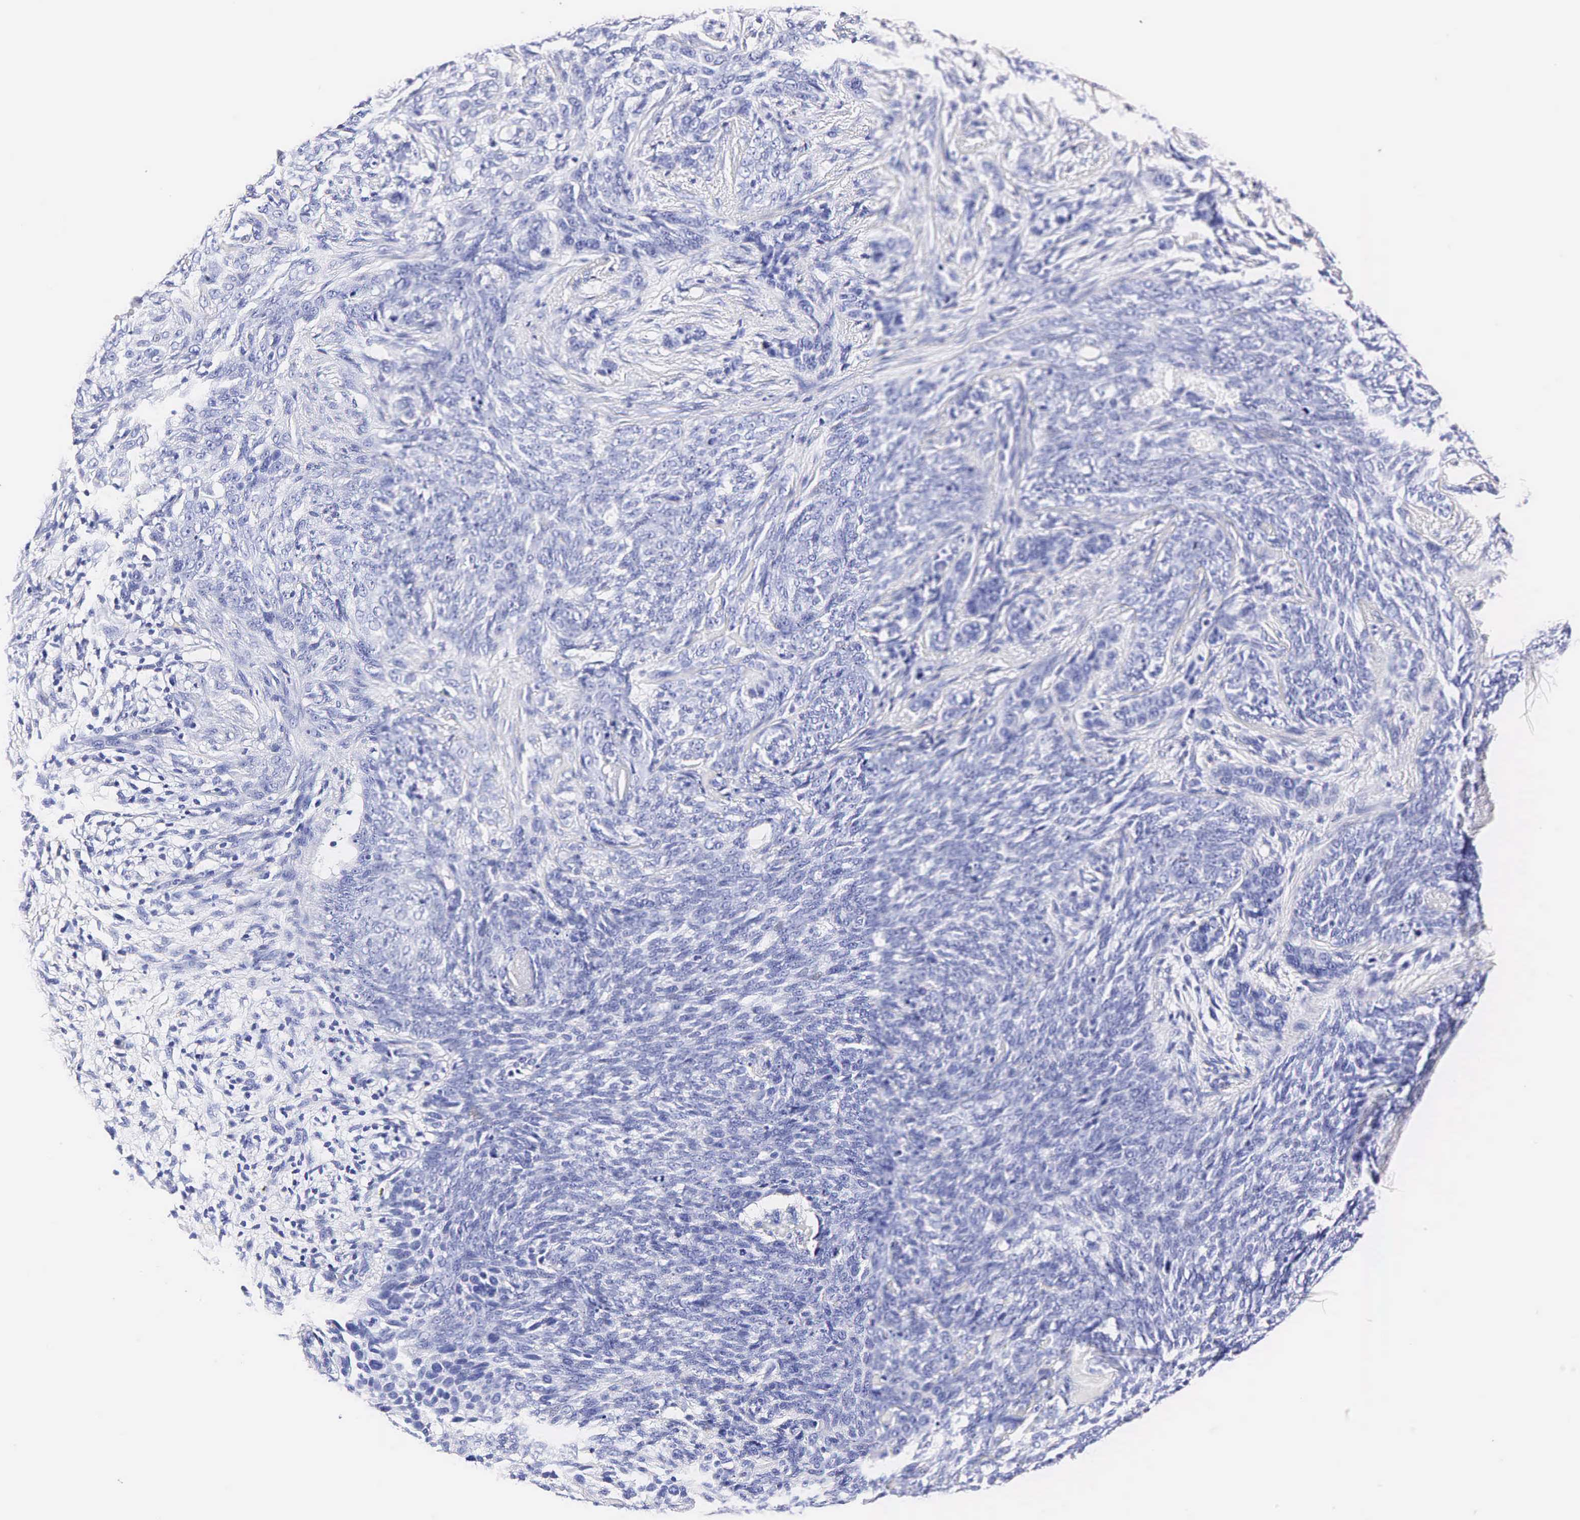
{"staining": {"intensity": "negative", "quantity": "none", "location": "none"}, "tissue": "skin cancer", "cell_type": "Tumor cells", "image_type": "cancer", "snomed": [{"axis": "morphology", "description": "Basal cell carcinoma"}, {"axis": "topography", "description": "Skin"}], "caption": "Protein analysis of skin basal cell carcinoma shows no significant staining in tumor cells. (DAB IHC, high magnification).", "gene": "KLK3", "patient": {"sex": "male", "age": 89}}